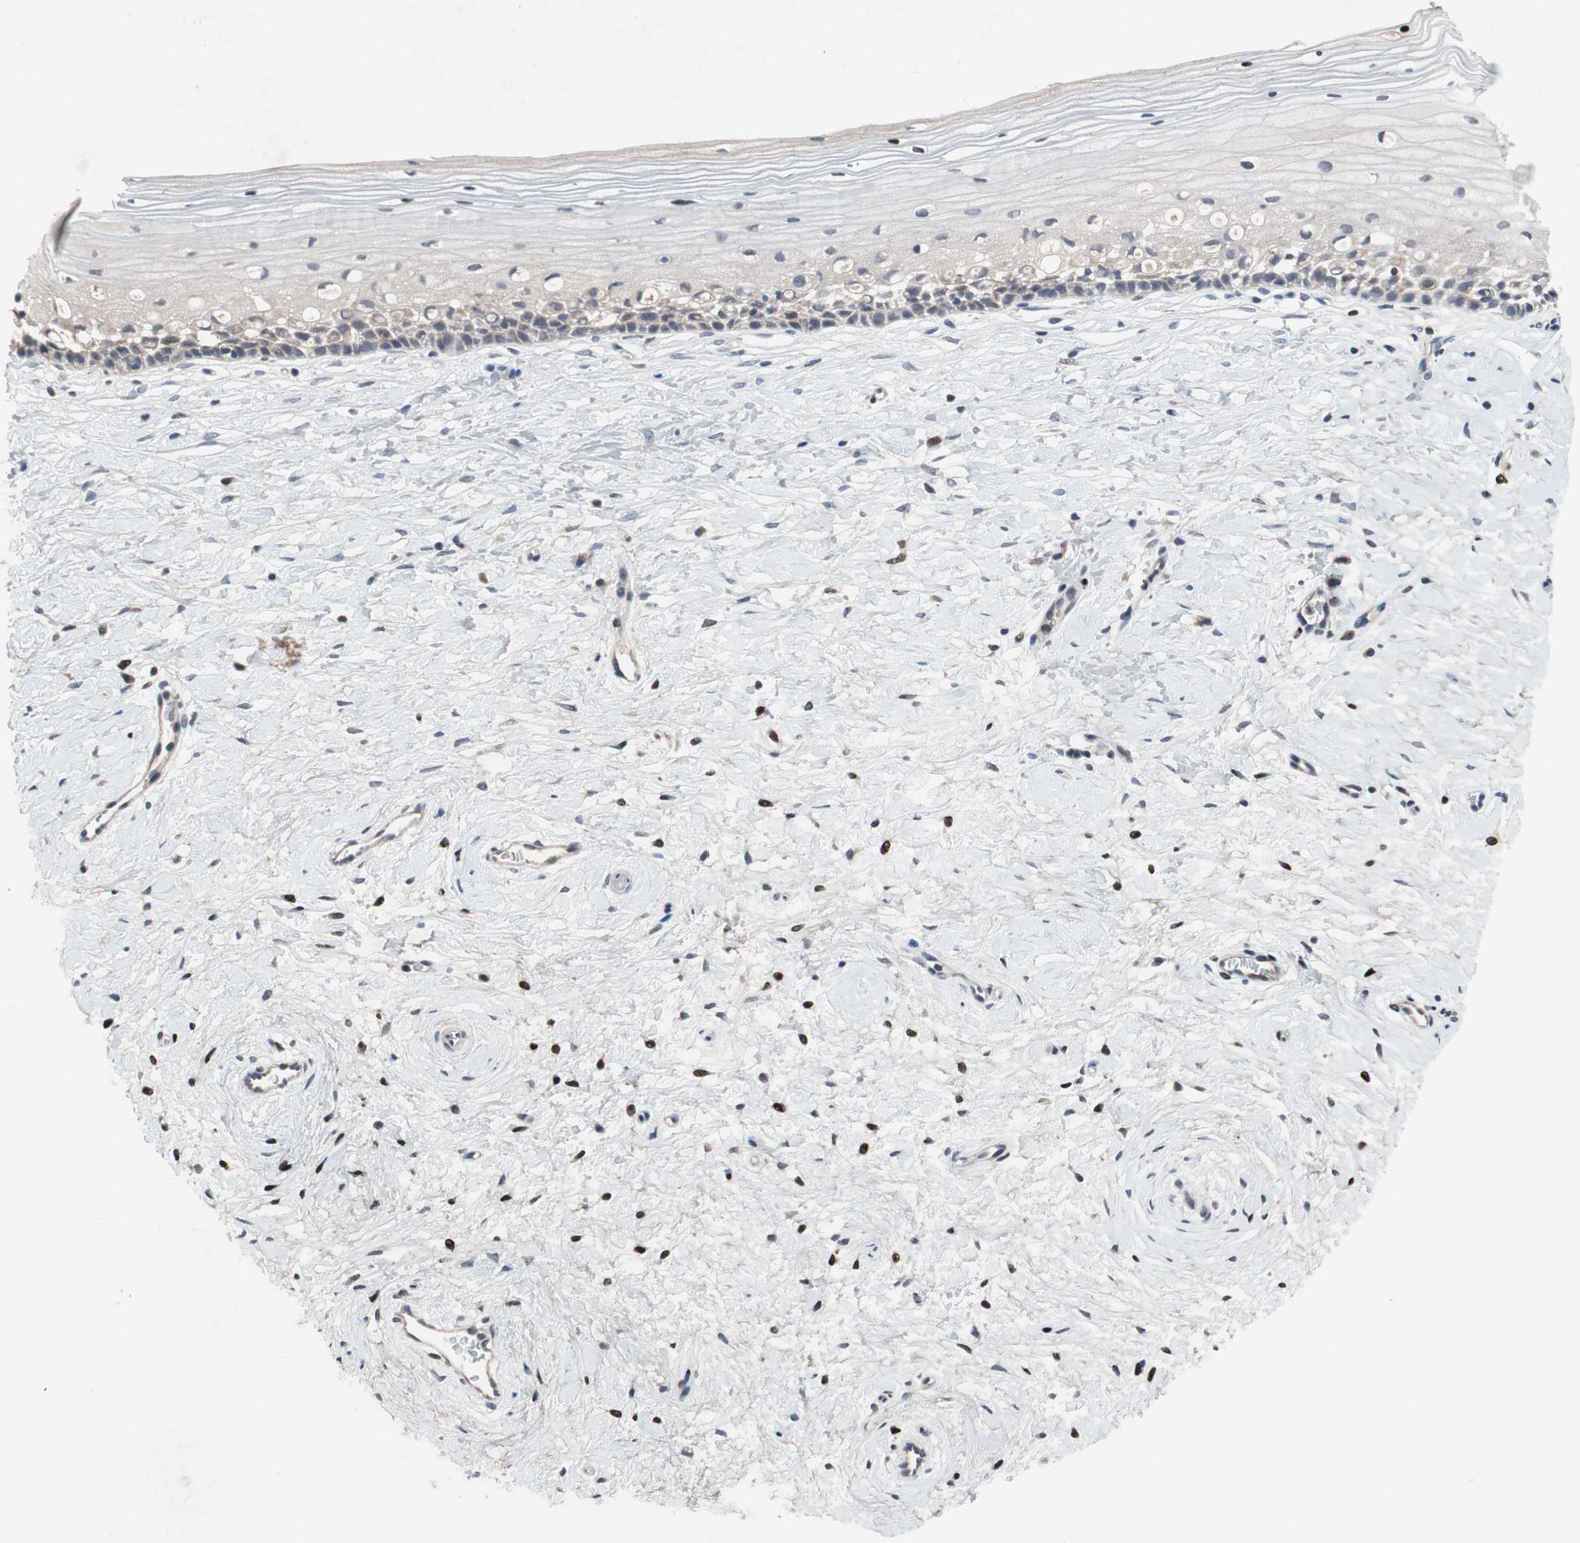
{"staining": {"intensity": "moderate", "quantity": "<25%", "location": "cytoplasmic/membranous"}, "tissue": "cervix", "cell_type": "Glandular cells", "image_type": "normal", "snomed": [{"axis": "morphology", "description": "Normal tissue, NOS"}, {"axis": "topography", "description": "Cervix"}], "caption": "Cervix stained with immunohistochemistry (IHC) exhibits moderate cytoplasmic/membranous positivity in approximately <25% of glandular cells. The staining was performed using DAB (3,3'-diaminobenzidine), with brown indicating positive protein expression. Nuclei are stained blue with hematoxylin.", "gene": "MUTYH", "patient": {"sex": "female", "age": 39}}